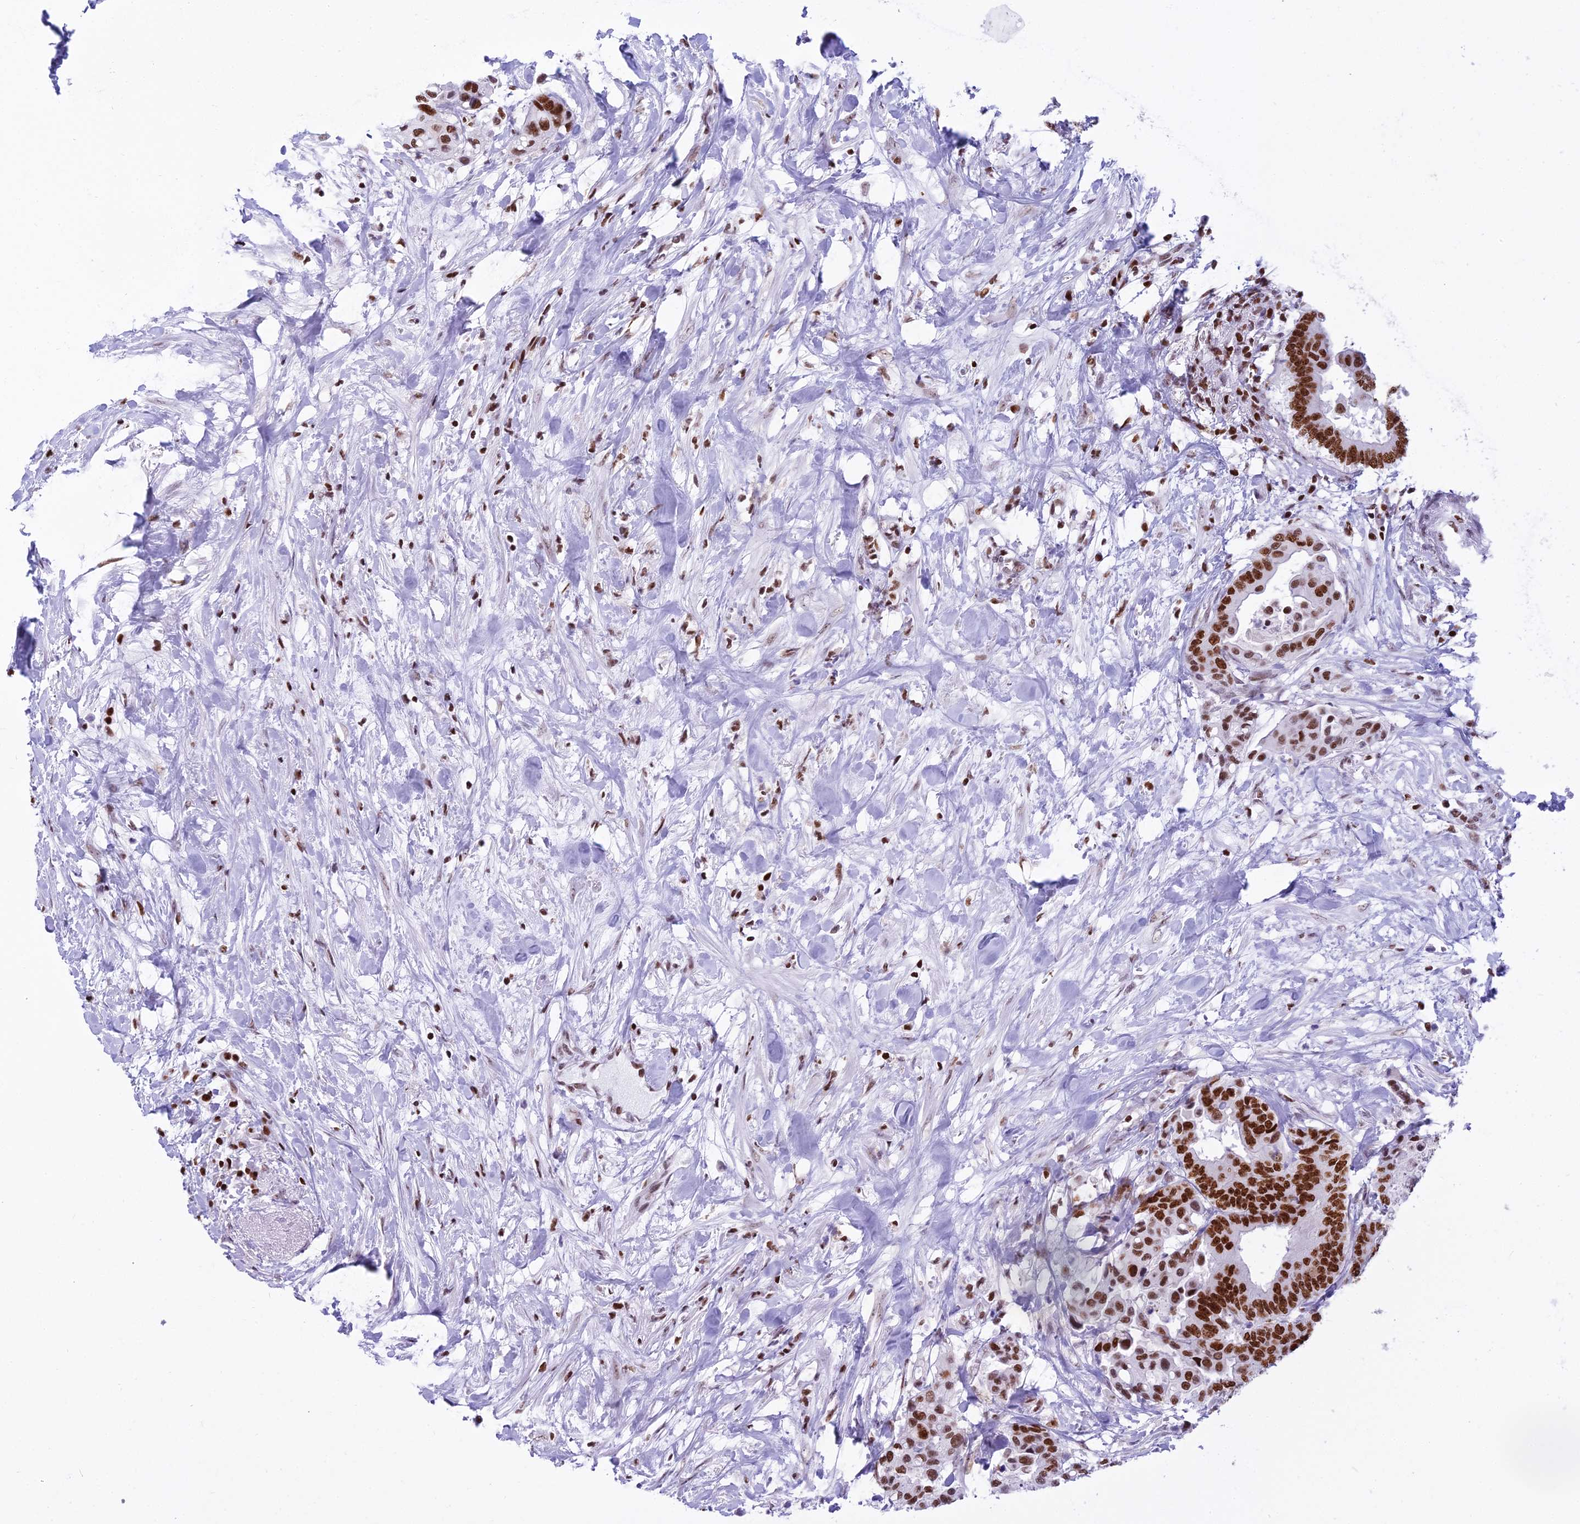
{"staining": {"intensity": "strong", "quantity": ">75%", "location": "nuclear"}, "tissue": "colorectal cancer", "cell_type": "Tumor cells", "image_type": "cancer", "snomed": [{"axis": "morphology", "description": "Normal tissue, NOS"}, {"axis": "morphology", "description": "Adenocarcinoma, NOS"}, {"axis": "topography", "description": "Colon"}], "caption": "High-power microscopy captured an immunohistochemistry image of adenocarcinoma (colorectal), revealing strong nuclear positivity in about >75% of tumor cells. Nuclei are stained in blue.", "gene": "PARP1", "patient": {"sex": "male", "age": 82}}